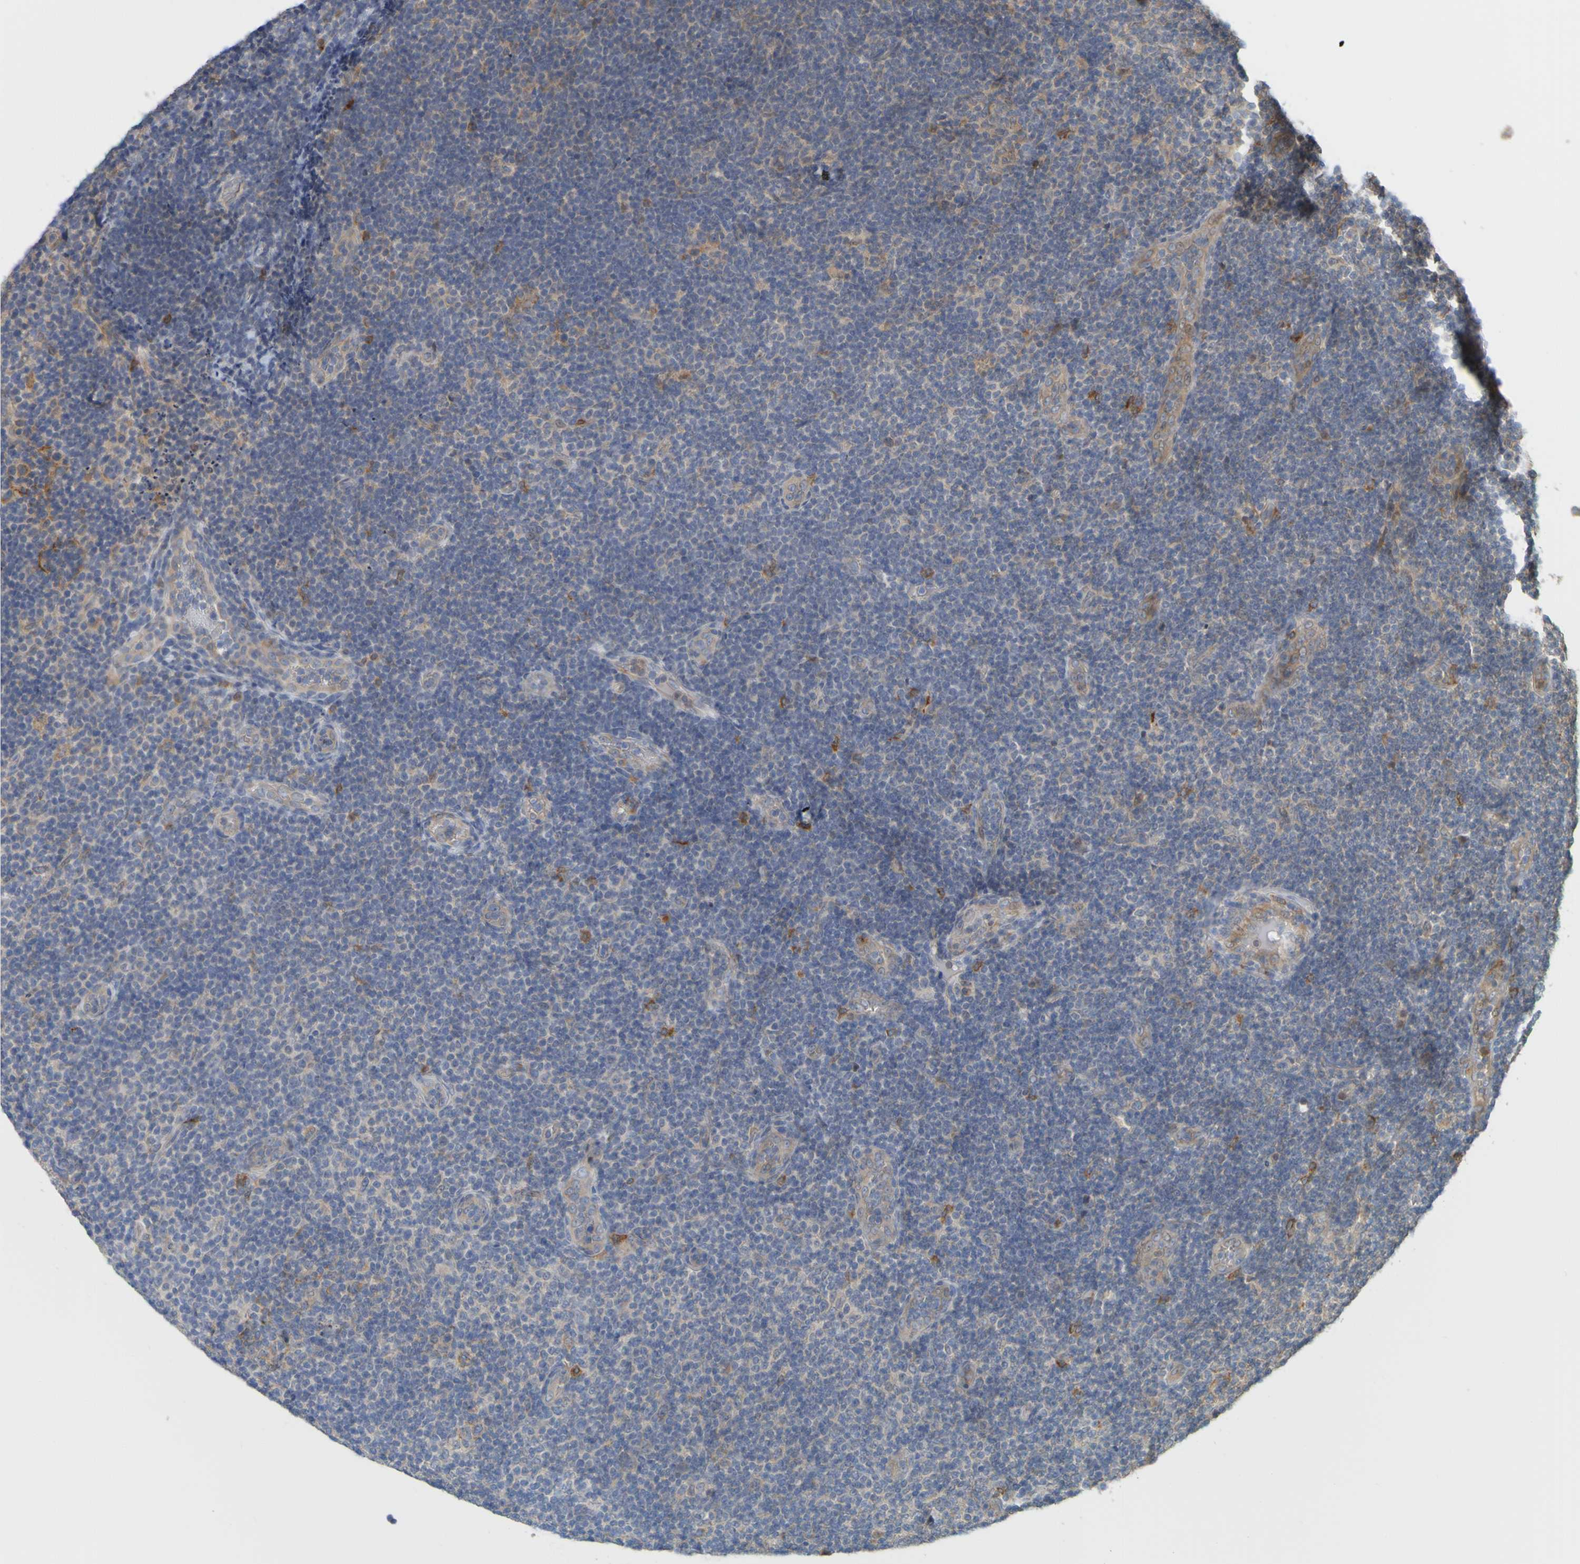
{"staining": {"intensity": "moderate", "quantity": "<25%", "location": "cytoplasmic/membranous"}, "tissue": "lymphoma", "cell_type": "Tumor cells", "image_type": "cancer", "snomed": [{"axis": "morphology", "description": "Malignant lymphoma, non-Hodgkin's type, Low grade"}, {"axis": "topography", "description": "Lymph node"}], "caption": "The micrograph shows immunohistochemical staining of lymphoma. There is moderate cytoplasmic/membranous positivity is identified in about <25% of tumor cells.", "gene": "NAV2", "patient": {"sex": "male", "age": 83}}